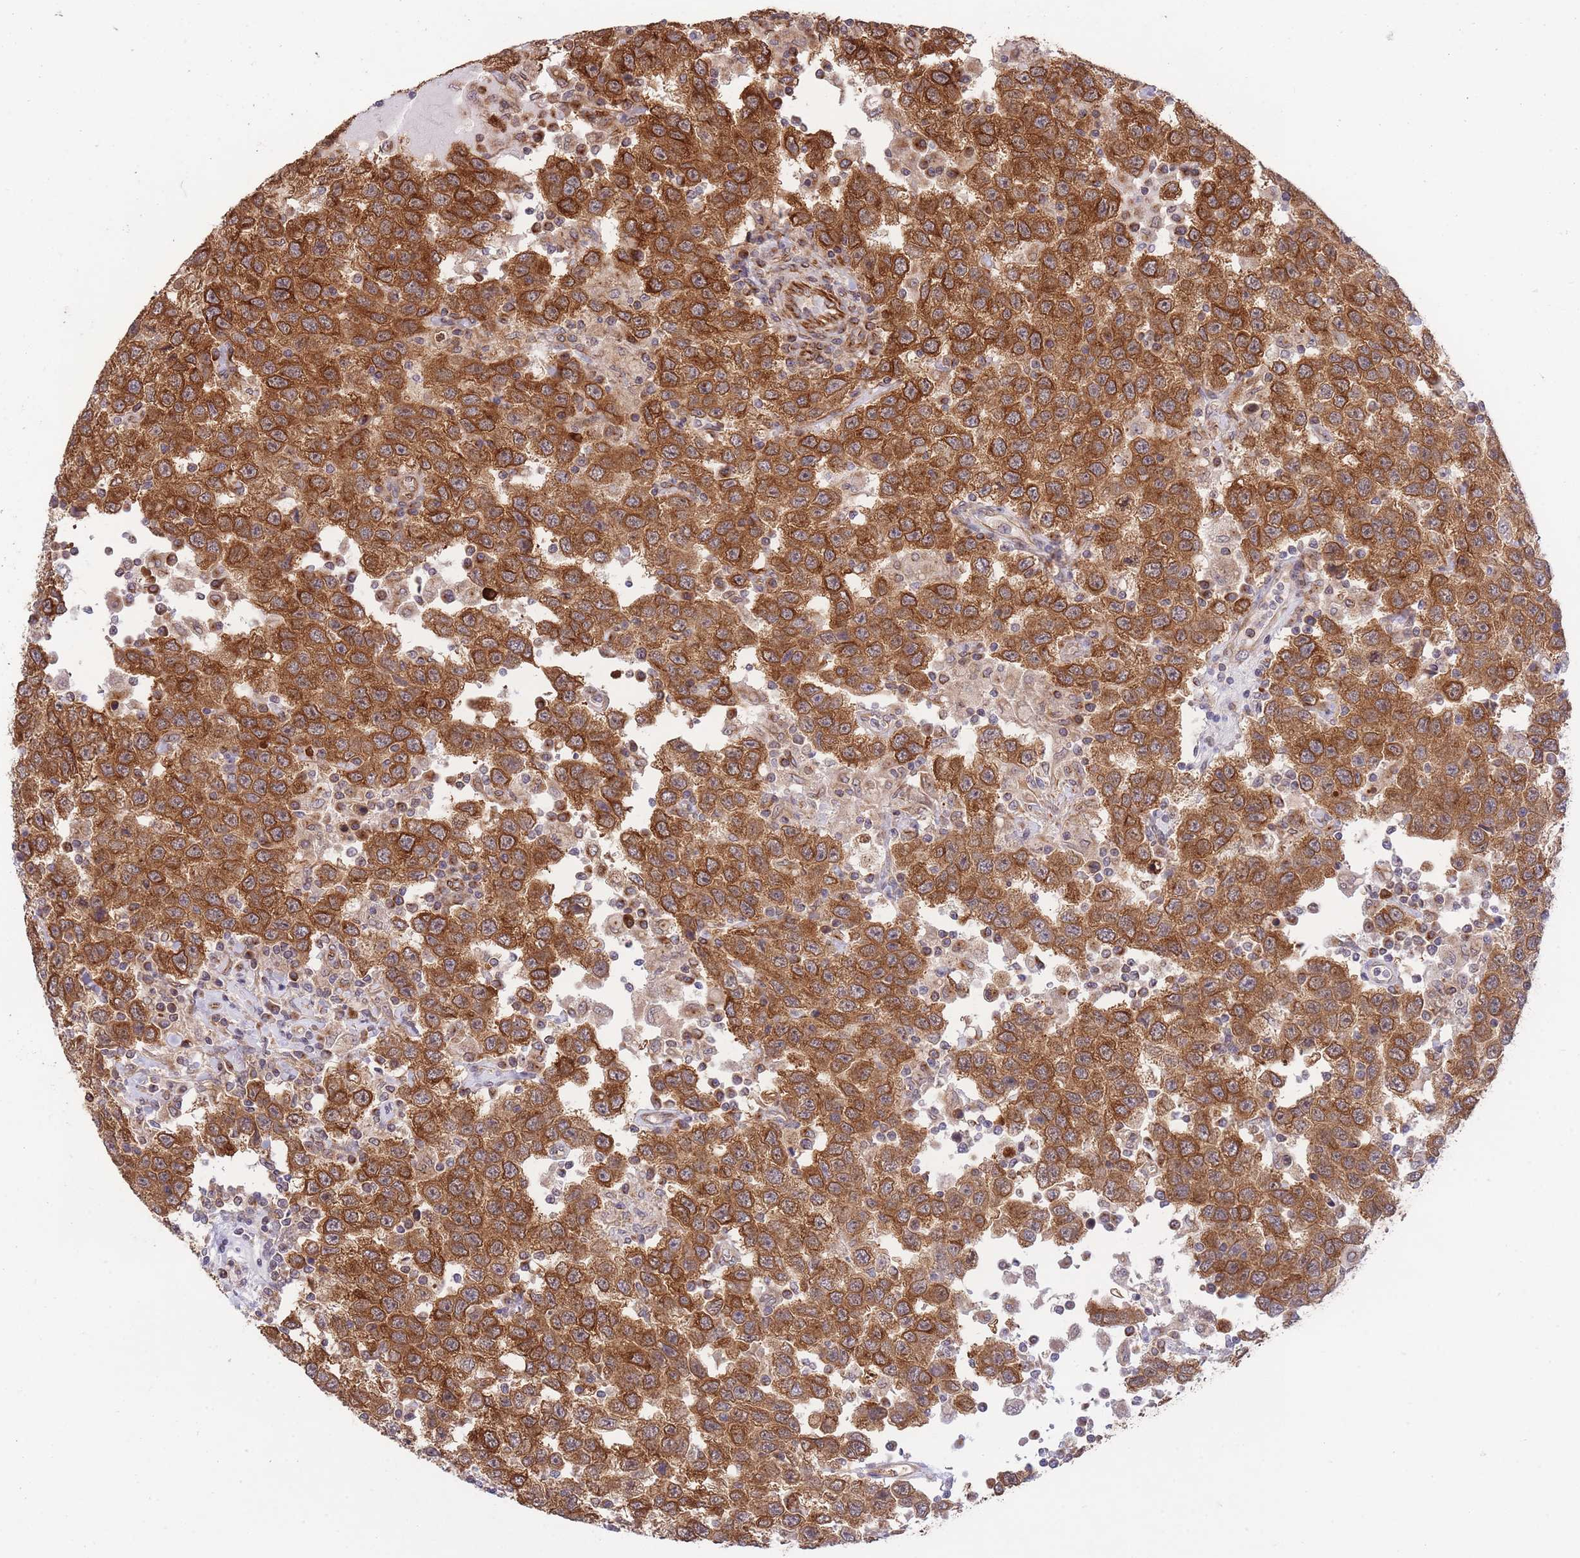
{"staining": {"intensity": "strong", "quantity": ">75%", "location": "cytoplasmic/membranous,nuclear"}, "tissue": "testis cancer", "cell_type": "Tumor cells", "image_type": "cancer", "snomed": [{"axis": "morphology", "description": "Seminoma, NOS"}, {"axis": "topography", "description": "Testis"}], "caption": "Human testis cancer stained with a protein marker displays strong staining in tumor cells.", "gene": "EXOSC8", "patient": {"sex": "male", "age": 41}}